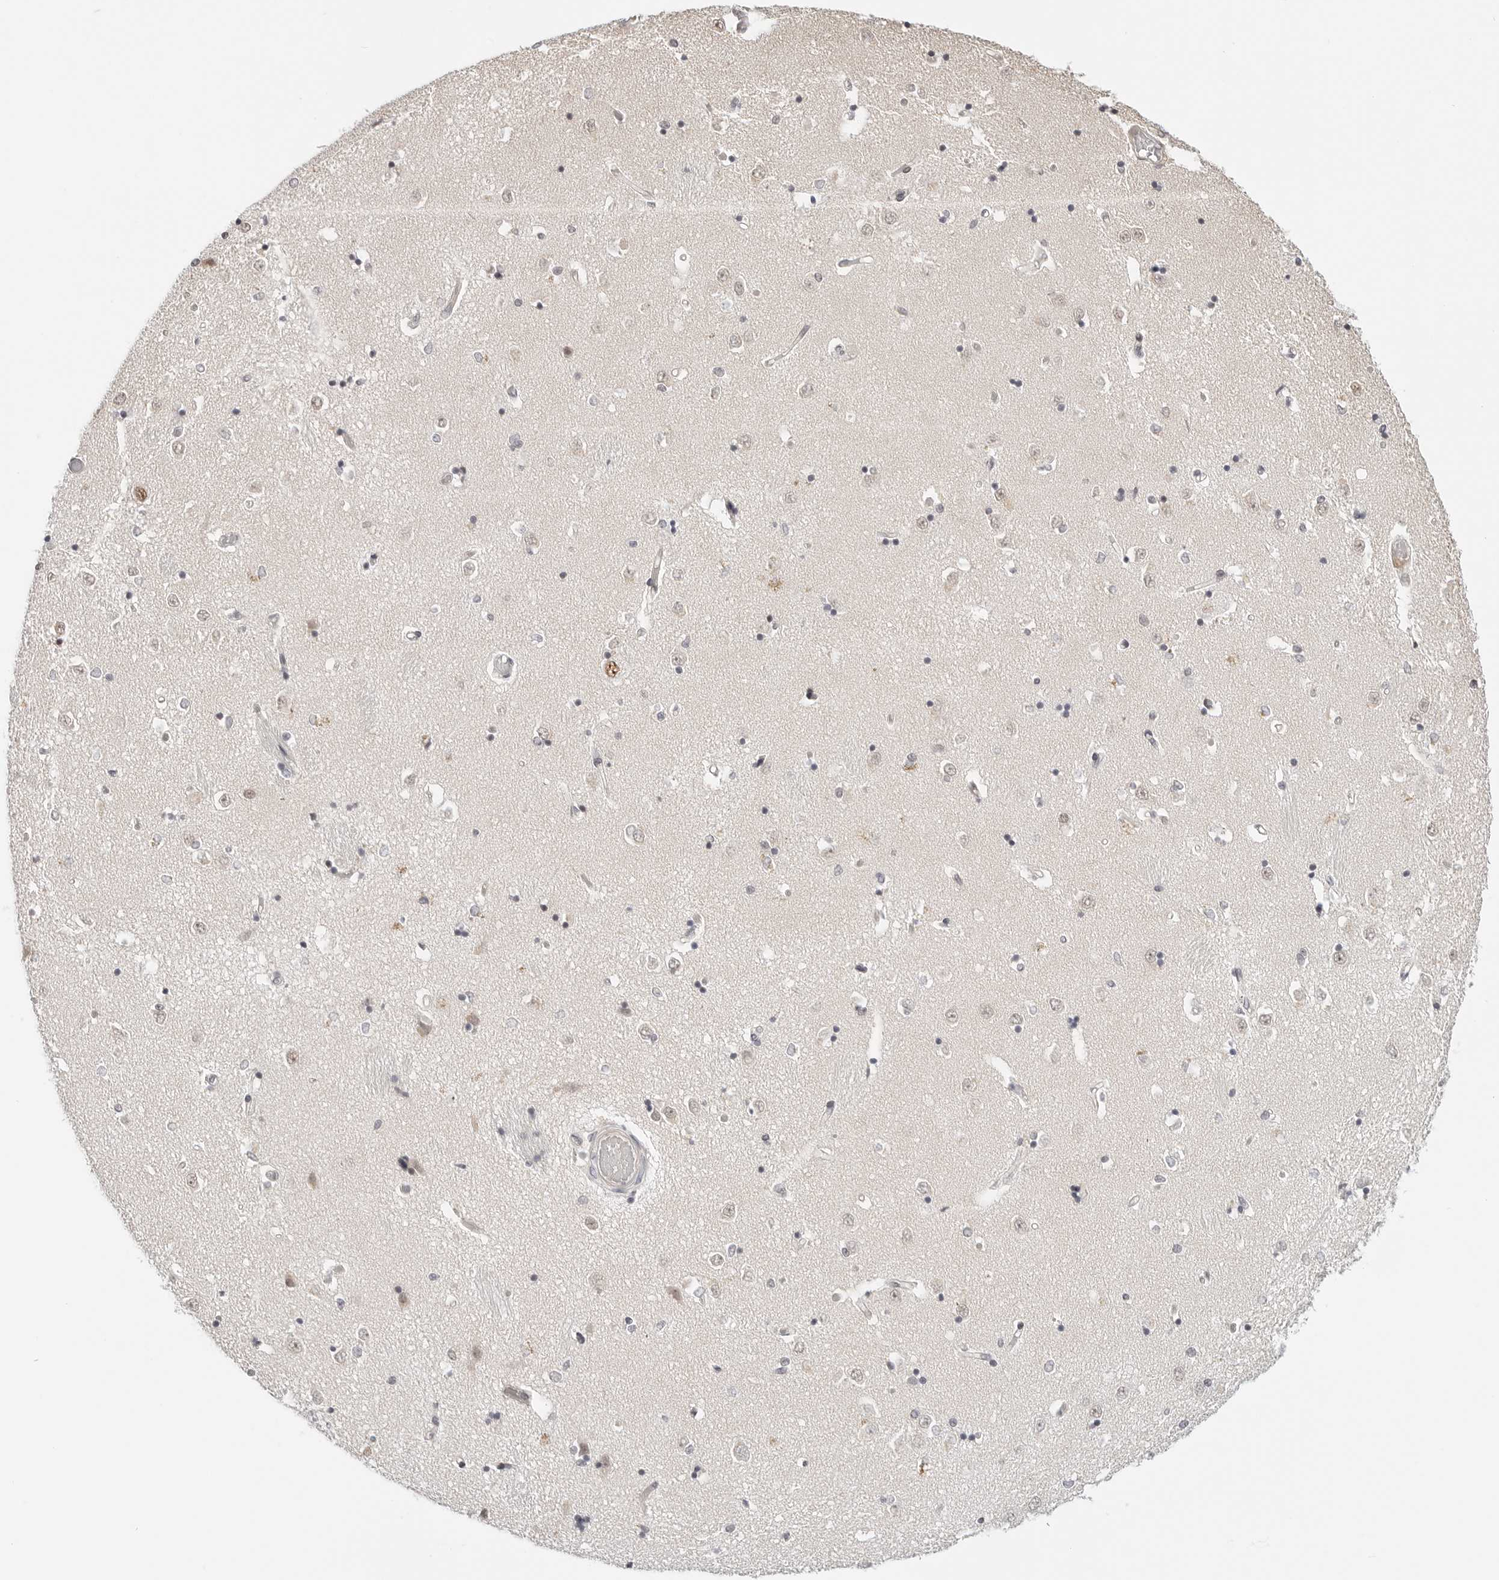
{"staining": {"intensity": "negative", "quantity": "none", "location": "none"}, "tissue": "caudate", "cell_type": "Glial cells", "image_type": "normal", "snomed": [{"axis": "morphology", "description": "Normal tissue, NOS"}, {"axis": "topography", "description": "Lateral ventricle wall"}], "caption": "Immunohistochemistry histopathology image of unremarkable caudate stained for a protein (brown), which shows no expression in glial cells. (Brightfield microscopy of DAB immunohistochemistry at high magnification).", "gene": "TSEN2", "patient": {"sex": "male", "age": 45}}